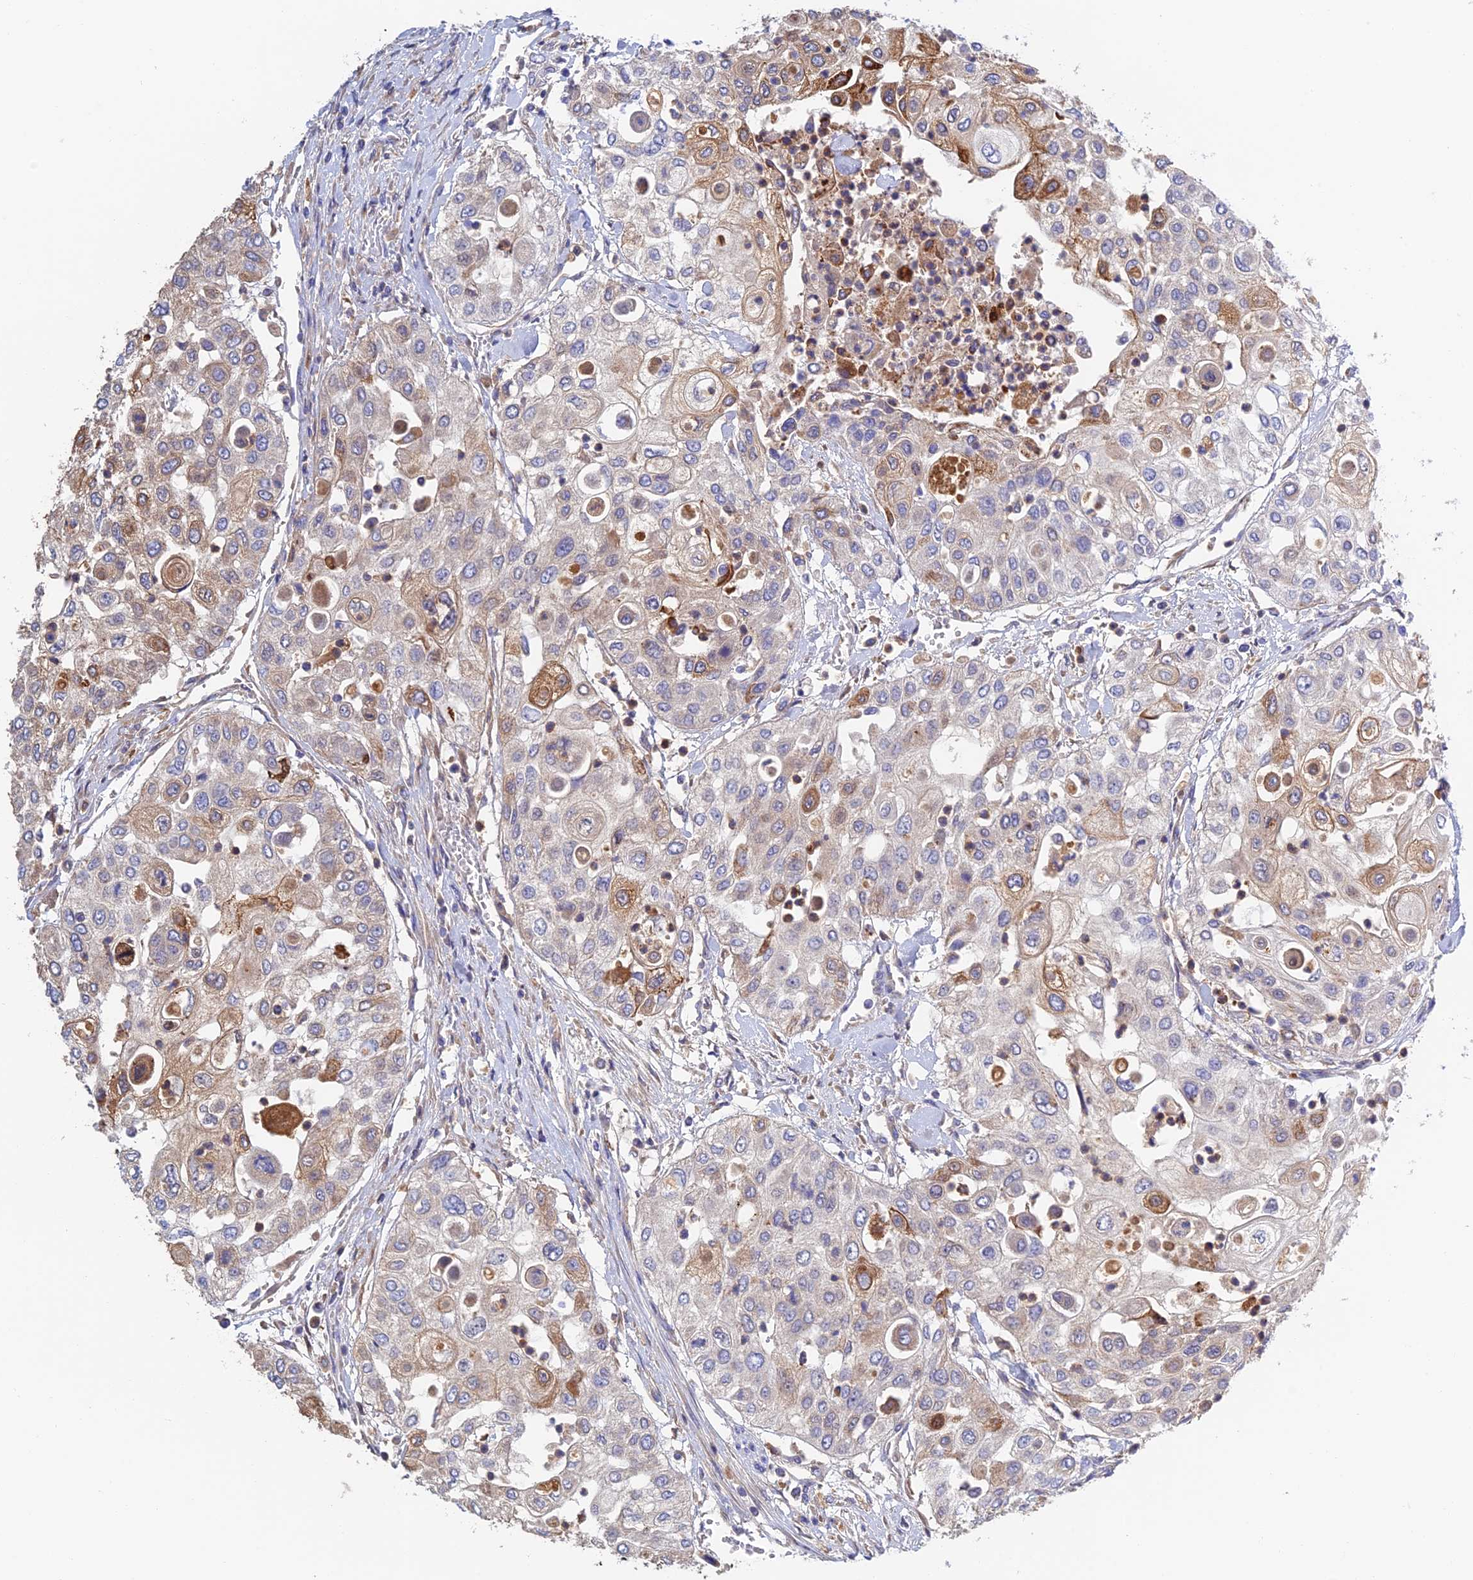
{"staining": {"intensity": "moderate", "quantity": "<25%", "location": "cytoplasmic/membranous"}, "tissue": "urothelial cancer", "cell_type": "Tumor cells", "image_type": "cancer", "snomed": [{"axis": "morphology", "description": "Urothelial carcinoma, High grade"}, {"axis": "topography", "description": "Urinary bladder"}], "caption": "This histopathology image shows urothelial carcinoma (high-grade) stained with immunohistochemistry to label a protein in brown. The cytoplasmic/membranous of tumor cells show moderate positivity for the protein. Nuclei are counter-stained blue.", "gene": "RPGRIP1L", "patient": {"sex": "female", "age": 79}}